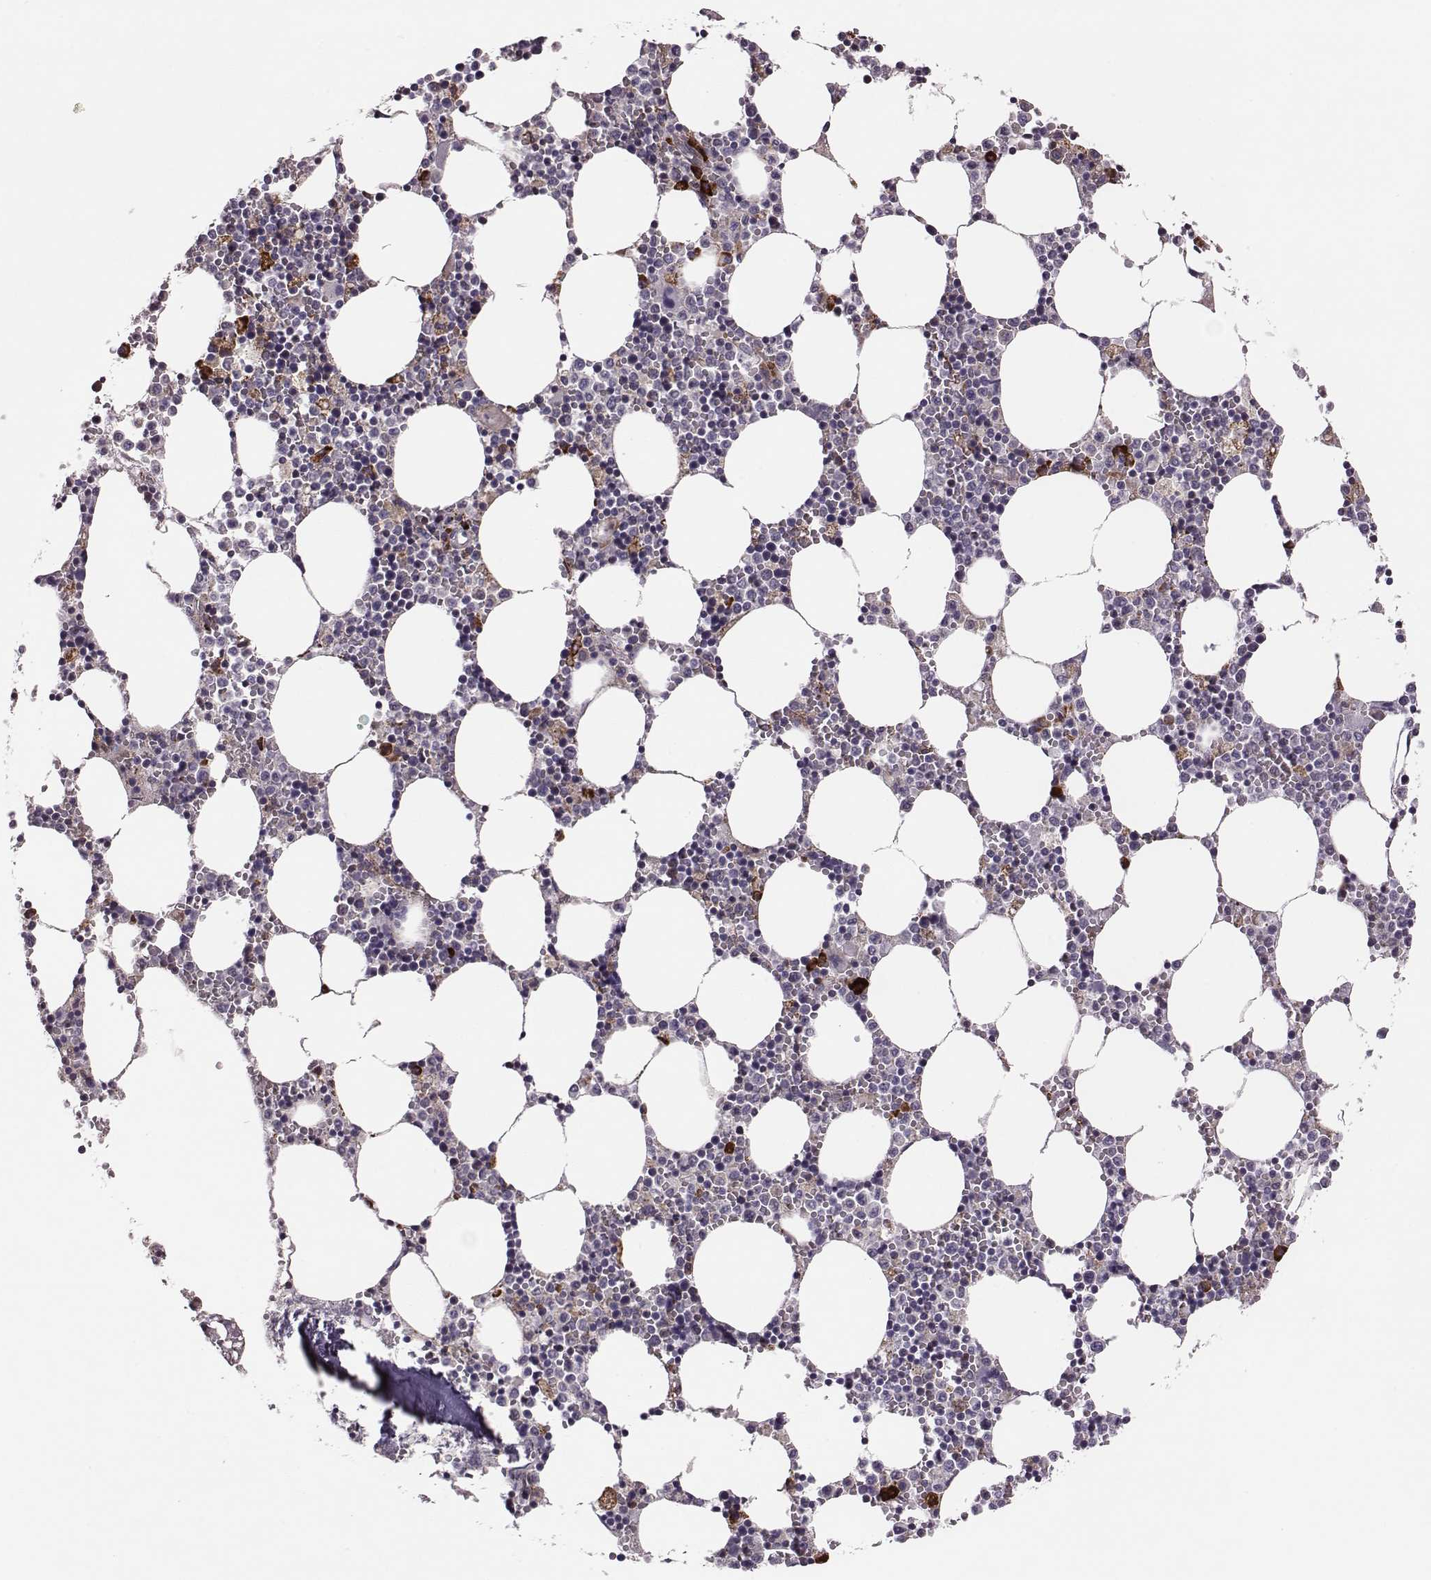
{"staining": {"intensity": "strong", "quantity": "<25%", "location": "cytoplasmic/membranous"}, "tissue": "bone marrow", "cell_type": "Hematopoietic cells", "image_type": "normal", "snomed": [{"axis": "morphology", "description": "Normal tissue, NOS"}, {"axis": "topography", "description": "Bone marrow"}], "caption": "This is a histology image of immunohistochemistry (IHC) staining of benign bone marrow, which shows strong positivity in the cytoplasmic/membranous of hematopoietic cells.", "gene": "SELENOI", "patient": {"sex": "female", "age": 64}}